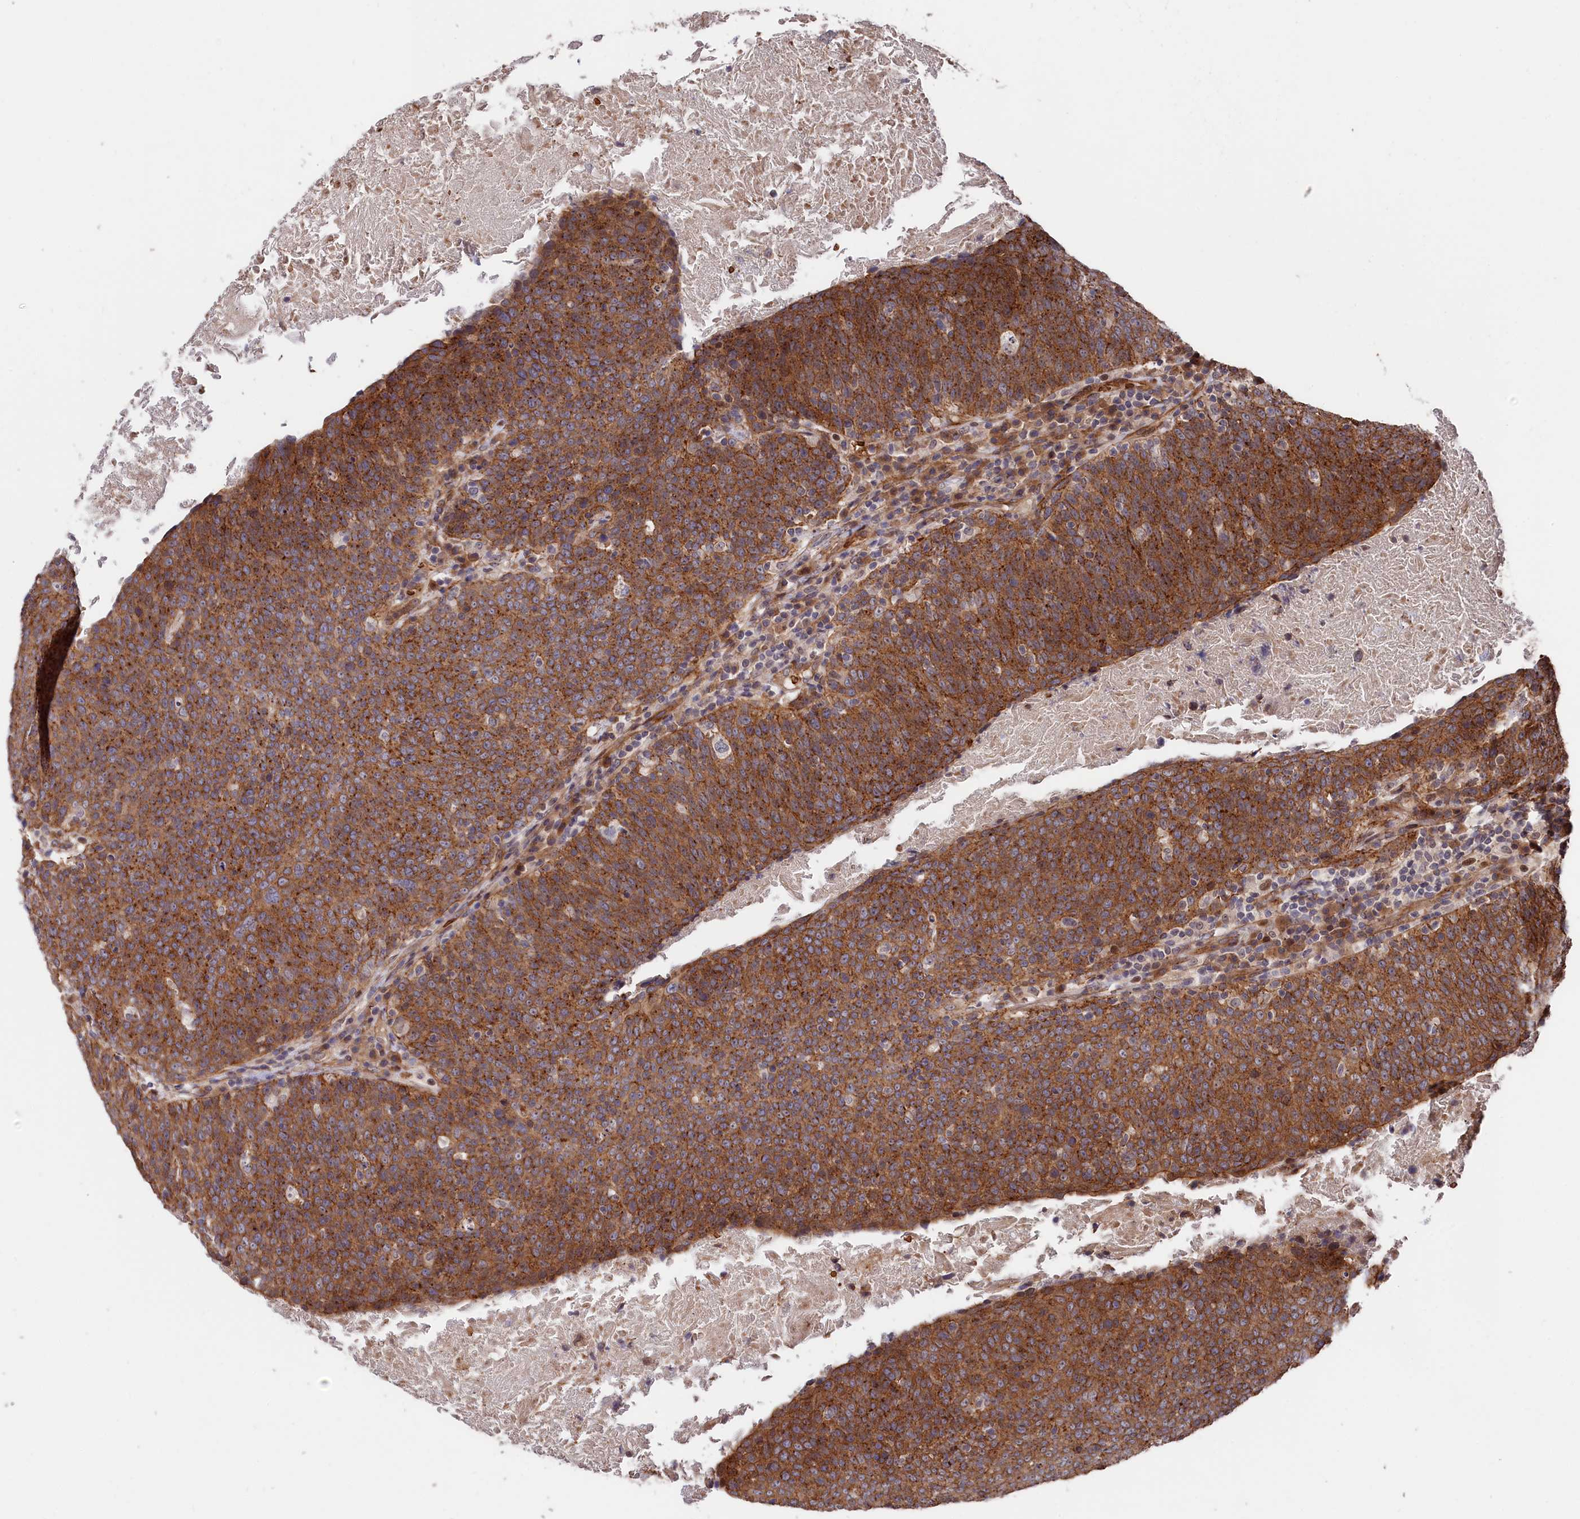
{"staining": {"intensity": "strong", "quantity": ">75%", "location": "cytoplasmic/membranous"}, "tissue": "head and neck cancer", "cell_type": "Tumor cells", "image_type": "cancer", "snomed": [{"axis": "morphology", "description": "Squamous cell carcinoma, NOS"}, {"axis": "morphology", "description": "Squamous cell carcinoma, metastatic, NOS"}, {"axis": "topography", "description": "Lymph node"}, {"axis": "topography", "description": "Head-Neck"}], "caption": "Metastatic squamous cell carcinoma (head and neck) stained with a brown dye demonstrates strong cytoplasmic/membranous positive positivity in approximately >75% of tumor cells.", "gene": "TNKS1BP1", "patient": {"sex": "male", "age": 62}}